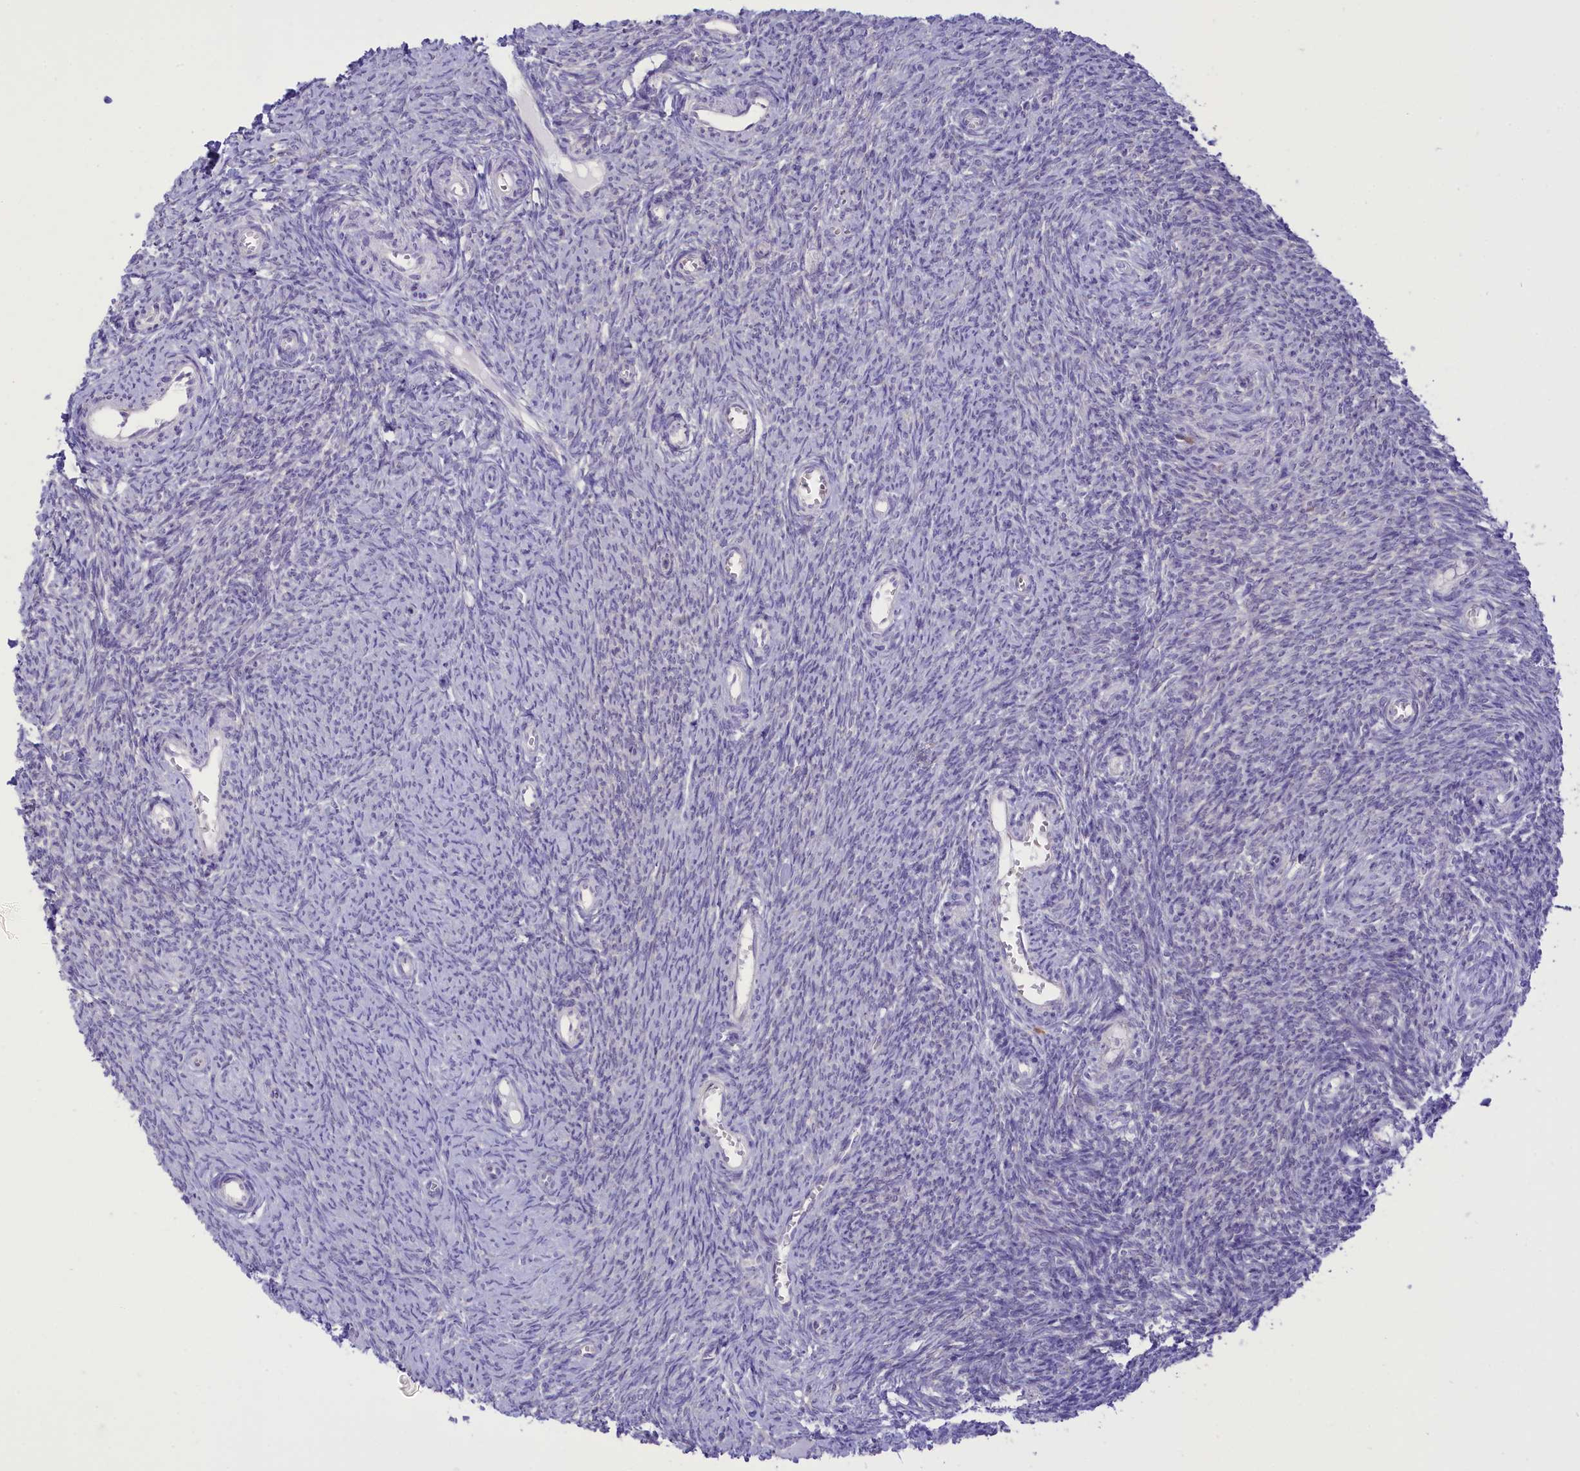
{"staining": {"intensity": "negative", "quantity": "none", "location": "none"}, "tissue": "ovary", "cell_type": "Follicle cells", "image_type": "normal", "snomed": [{"axis": "morphology", "description": "Normal tissue, NOS"}, {"axis": "topography", "description": "Ovary"}], "caption": "Protein analysis of normal ovary reveals no significant expression in follicle cells.", "gene": "DCAF16", "patient": {"sex": "female", "age": 44}}